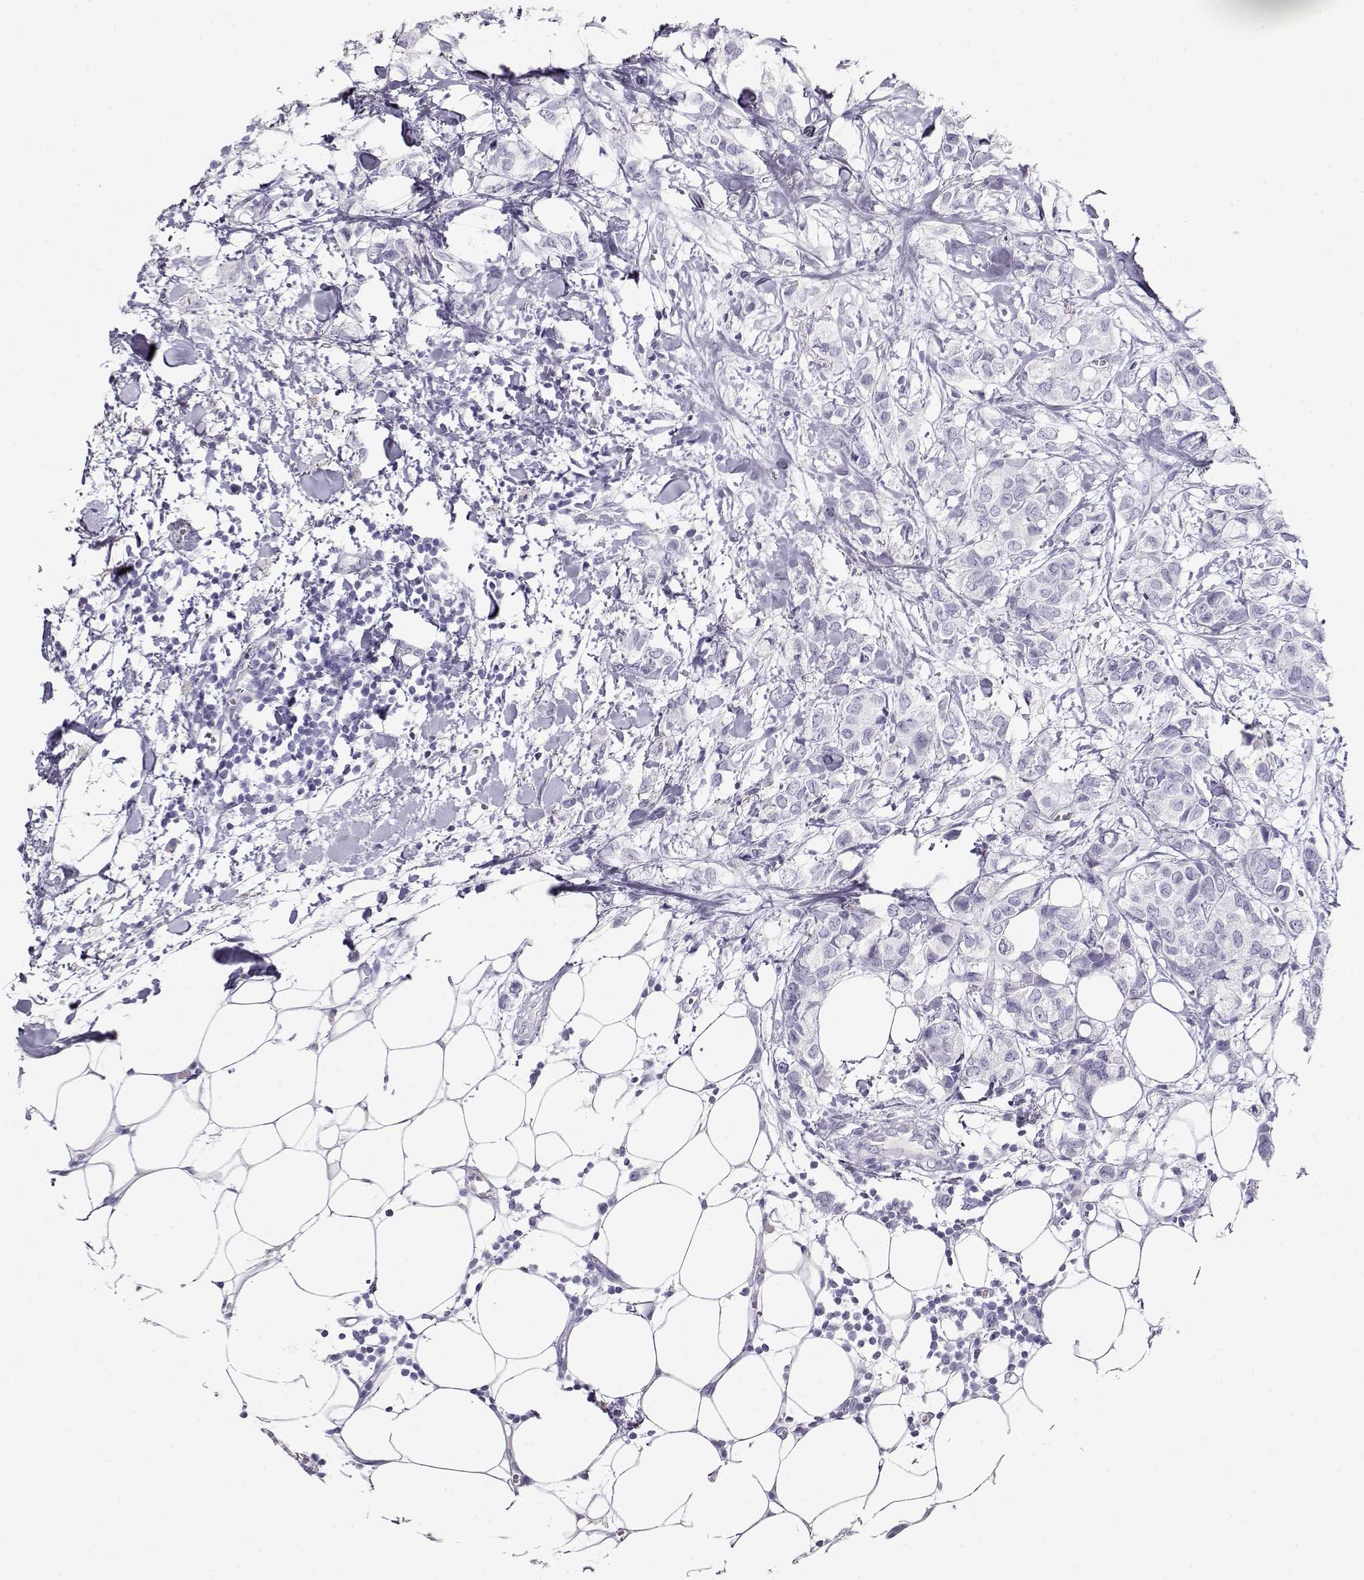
{"staining": {"intensity": "negative", "quantity": "none", "location": "none"}, "tissue": "breast cancer", "cell_type": "Tumor cells", "image_type": "cancer", "snomed": [{"axis": "morphology", "description": "Duct carcinoma"}, {"axis": "topography", "description": "Breast"}], "caption": "This is a micrograph of immunohistochemistry (IHC) staining of breast infiltrating ductal carcinoma, which shows no expression in tumor cells. (DAB (3,3'-diaminobenzidine) IHC, high magnification).", "gene": "ACTN2", "patient": {"sex": "female", "age": 85}}